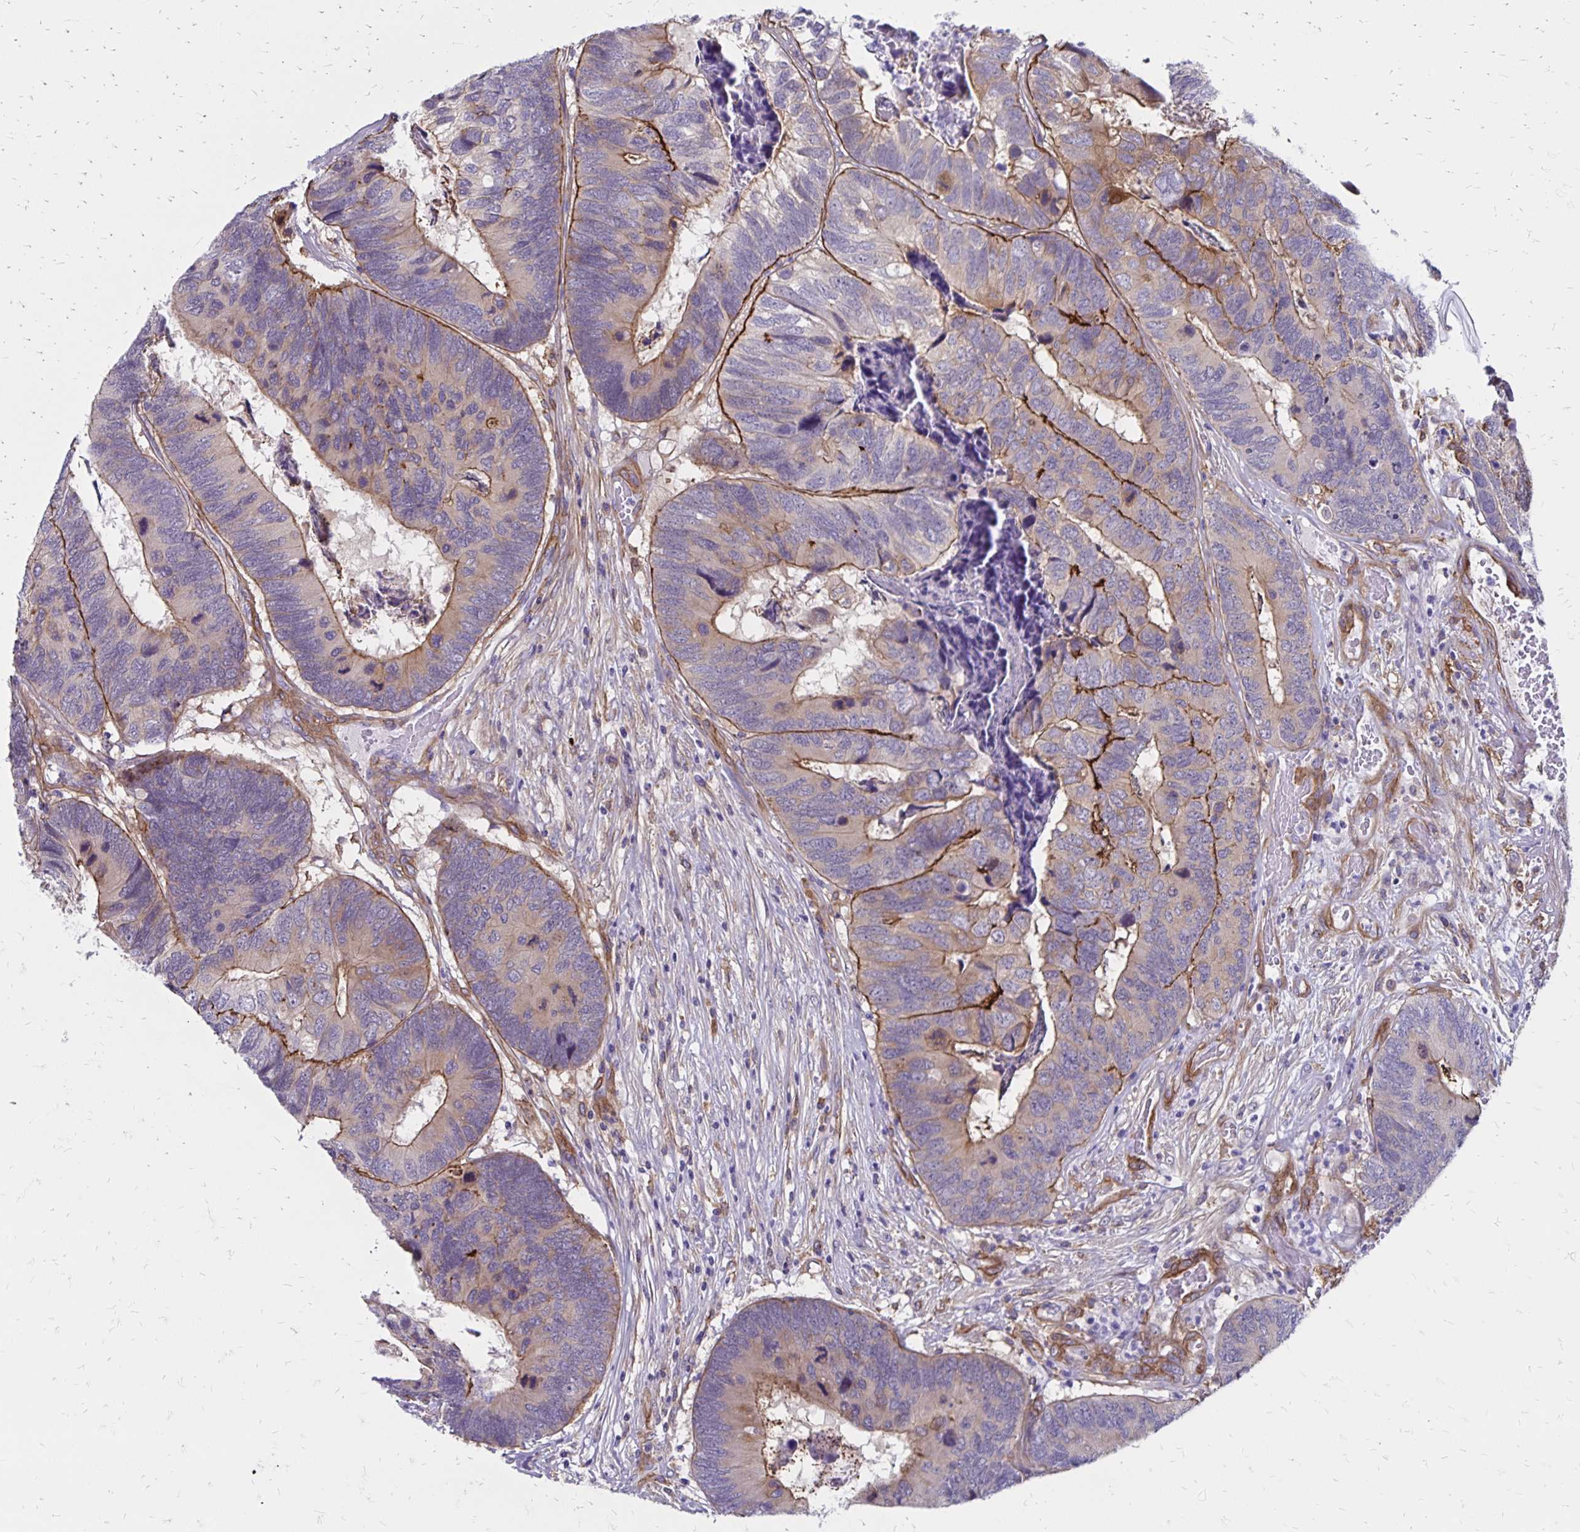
{"staining": {"intensity": "moderate", "quantity": "<25%", "location": "cytoplasmic/membranous"}, "tissue": "colorectal cancer", "cell_type": "Tumor cells", "image_type": "cancer", "snomed": [{"axis": "morphology", "description": "Adenocarcinoma, NOS"}, {"axis": "topography", "description": "Colon"}], "caption": "Protein expression by IHC demonstrates moderate cytoplasmic/membranous positivity in approximately <25% of tumor cells in colorectal adenocarcinoma.", "gene": "TNS3", "patient": {"sex": "female", "age": 67}}